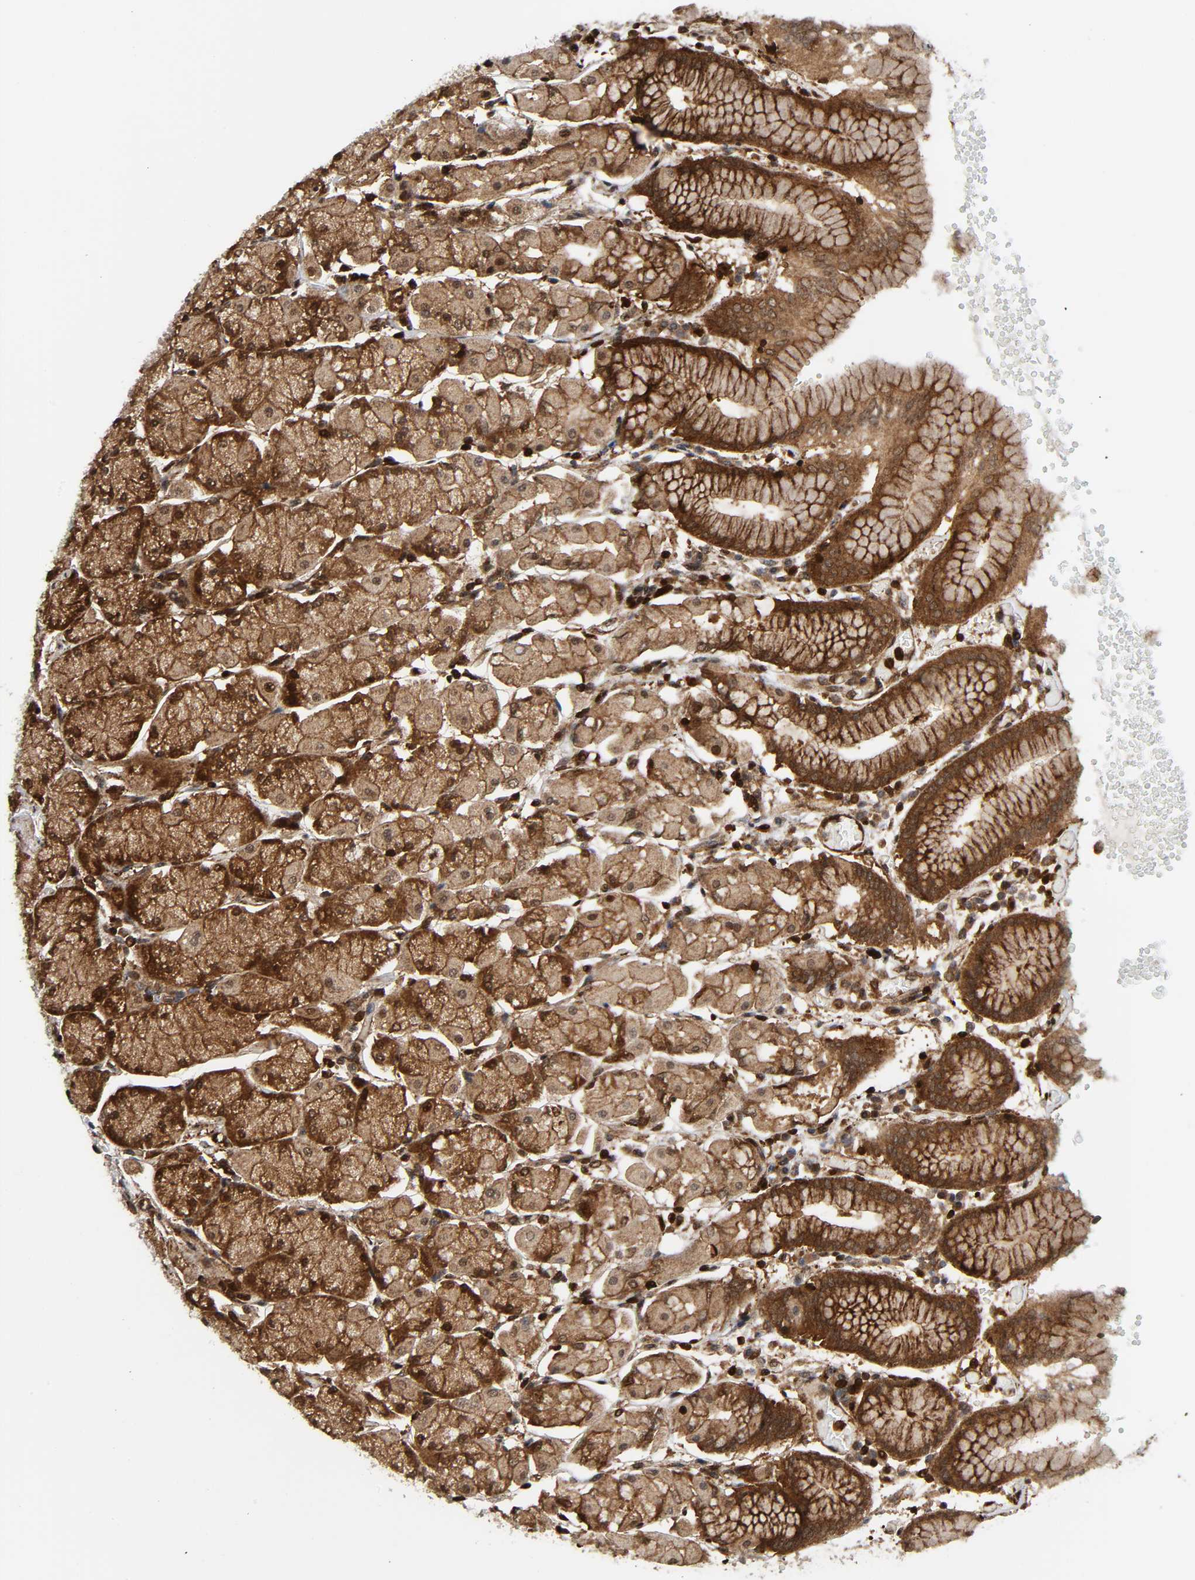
{"staining": {"intensity": "moderate", "quantity": "25%-75%", "location": "cytoplasmic/membranous"}, "tissue": "stomach", "cell_type": "Glandular cells", "image_type": "normal", "snomed": [{"axis": "morphology", "description": "Normal tissue, NOS"}, {"axis": "topography", "description": "Stomach, upper"}, {"axis": "topography", "description": "Stomach"}], "caption": "Stomach stained for a protein exhibits moderate cytoplasmic/membranous positivity in glandular cells. The staining was performed using DAB, with brown indicating positive protein expression. Nuclei are stained blue with hematoxylin.", "gene": "MAPK1", "patient": {"sex": "male", "age": 76}}